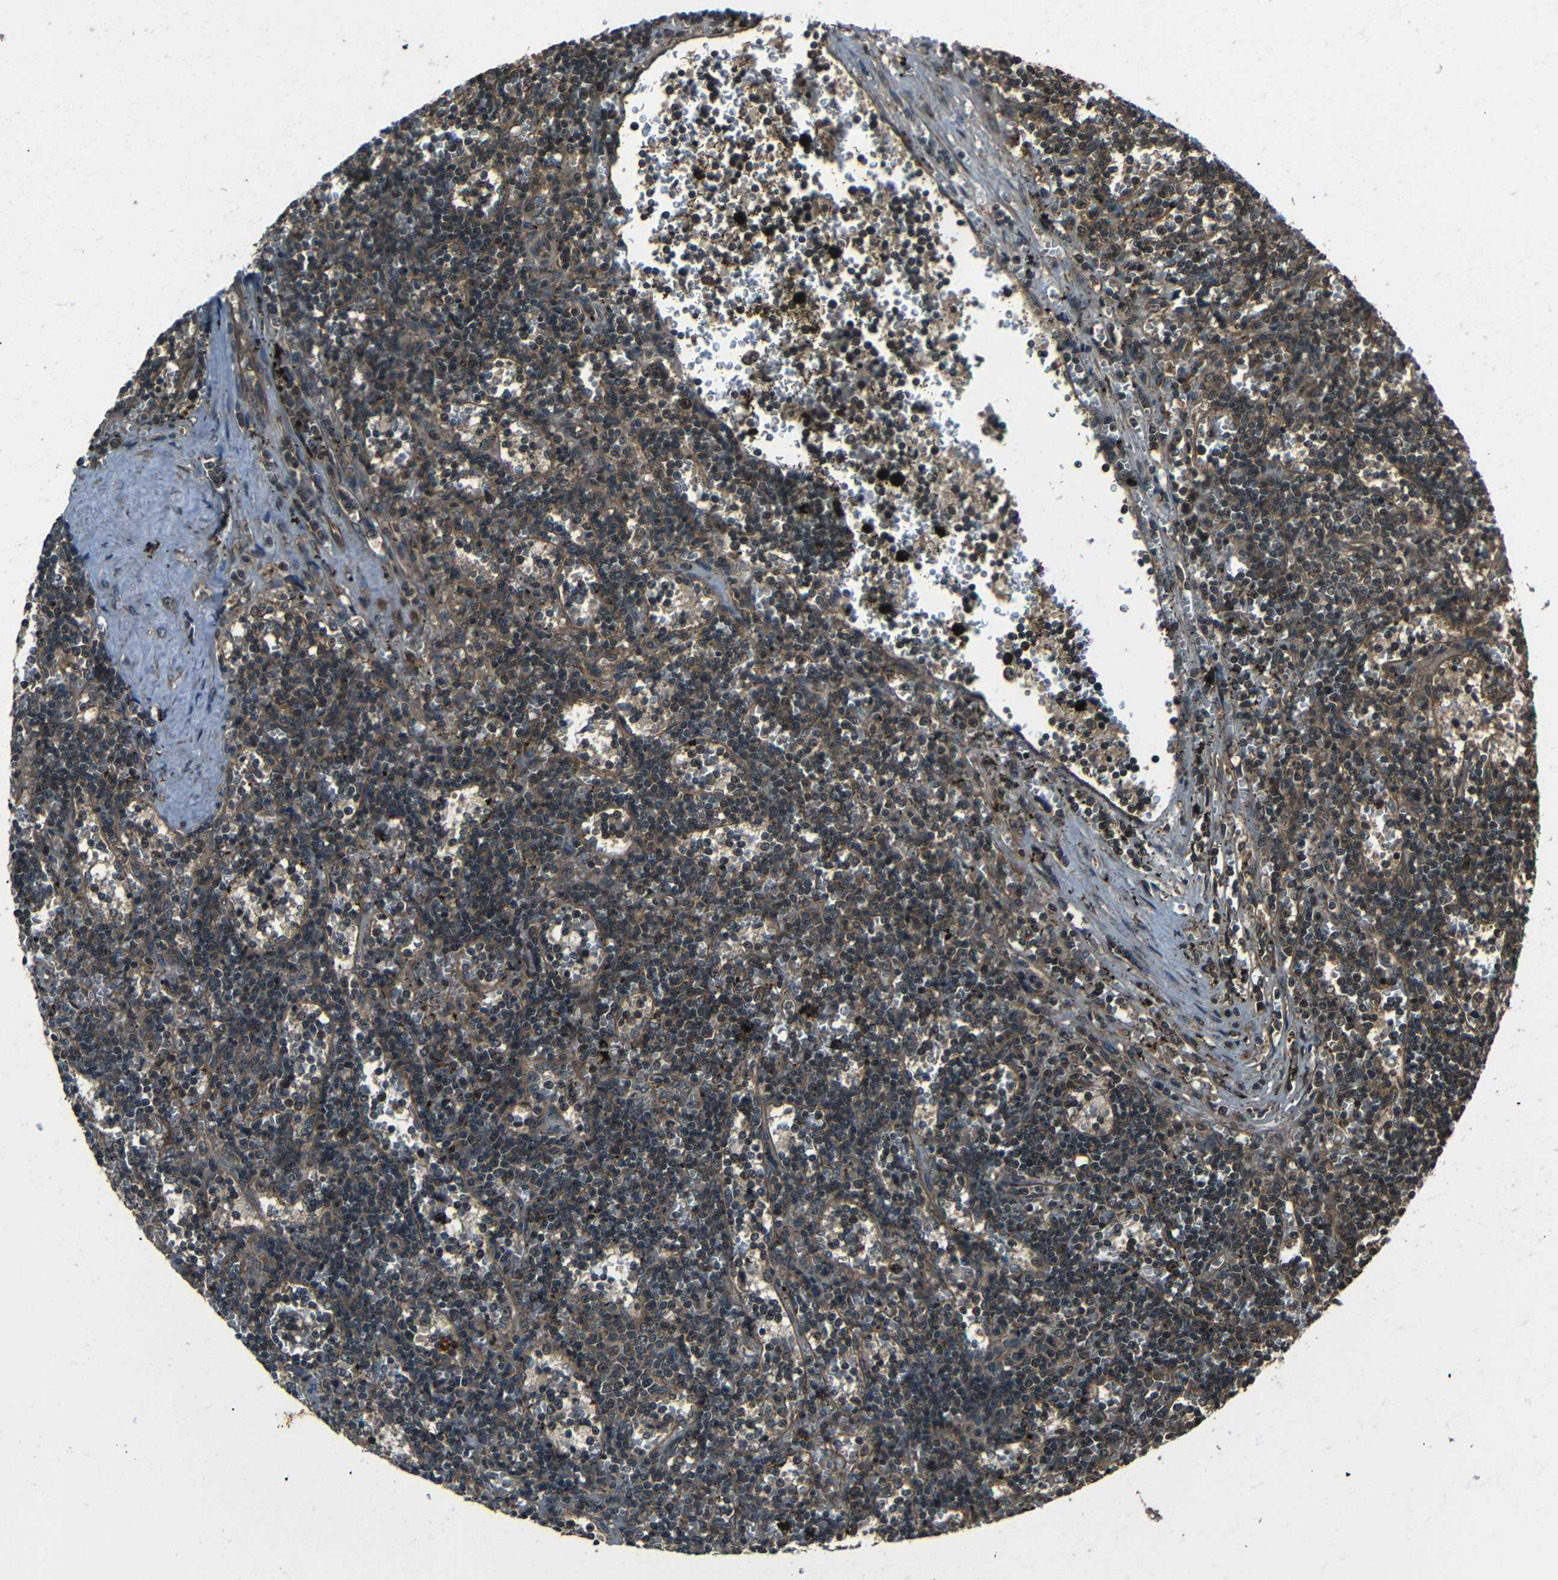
{"staining": {"intensity": "weak", "quantity": "25%-75%", "location": "cytoplasmic/membranous,nuclear"}, "tissue": "lymphoma", "cell_type": "Tumor cells", "image_type": "cancer", "snomed": [{"axis": "morphology", "description": "Malignant lymphoma, non-Hodgkin's type, Low grade"}, {"axis": "topography", "description": "Spleen"}], "caption": "Immunohistochemical staining of human low-grade malignant lymphoma, non-Hodgkin's type demonstrates weak cytoplasmic/membranous and nuclear protein staining in about 25%-75% of tumor cells.", "gene": "PLK2", "patient": {"sex": "male", "age": 60}}